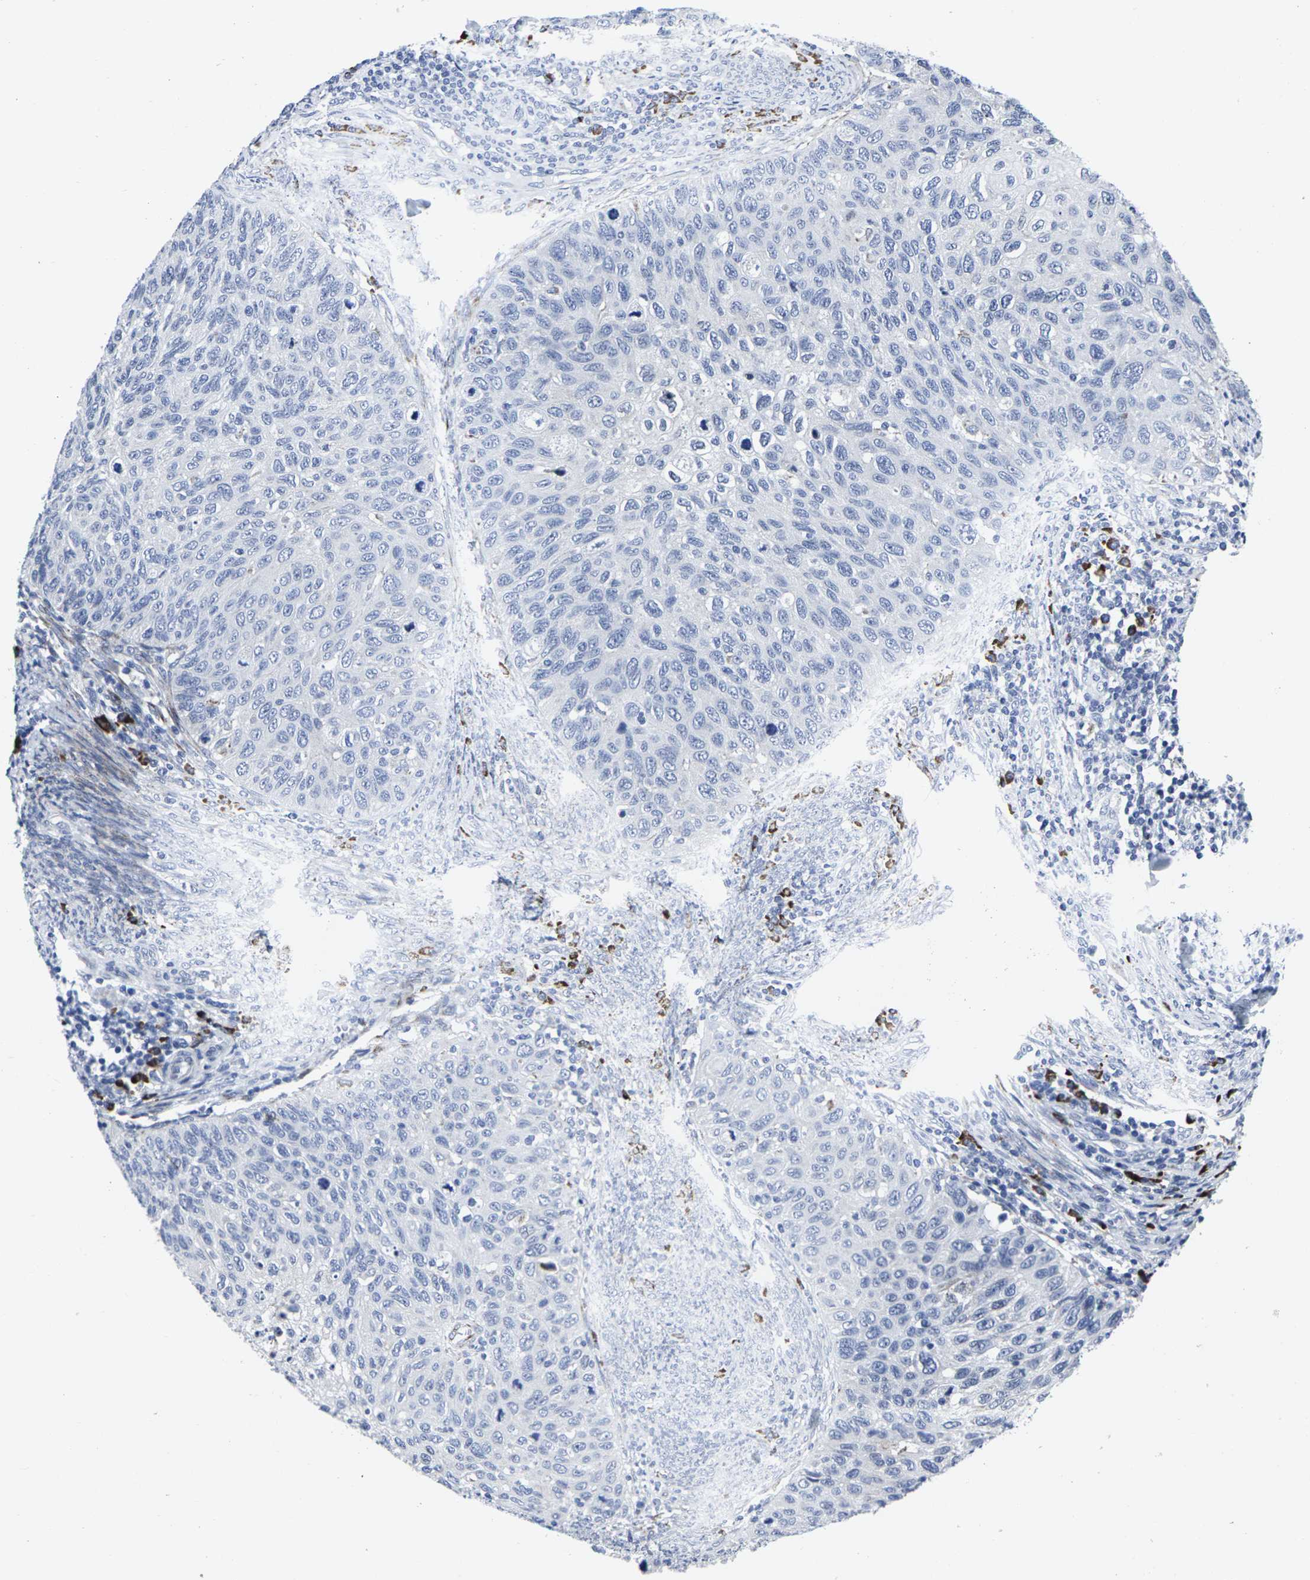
{"staining": {"intensity": "negative", "quantity": "none", "location": "none"}, "tissue": "cervical cancer", "cell_type": "Tumor cells", "image_type": "cancer", "snomed": [{"axis": "morphology", "description": "Squamous cell carcinoma, NOS"}, {"axis": "topography", "description": "Cervix"}], "caption": "Image shows no protein staining in tumor cells of cervical squamous cell carcinoma tissue.", "gene": "RPN1", "patient": {"sex": "female", "age": 70}}